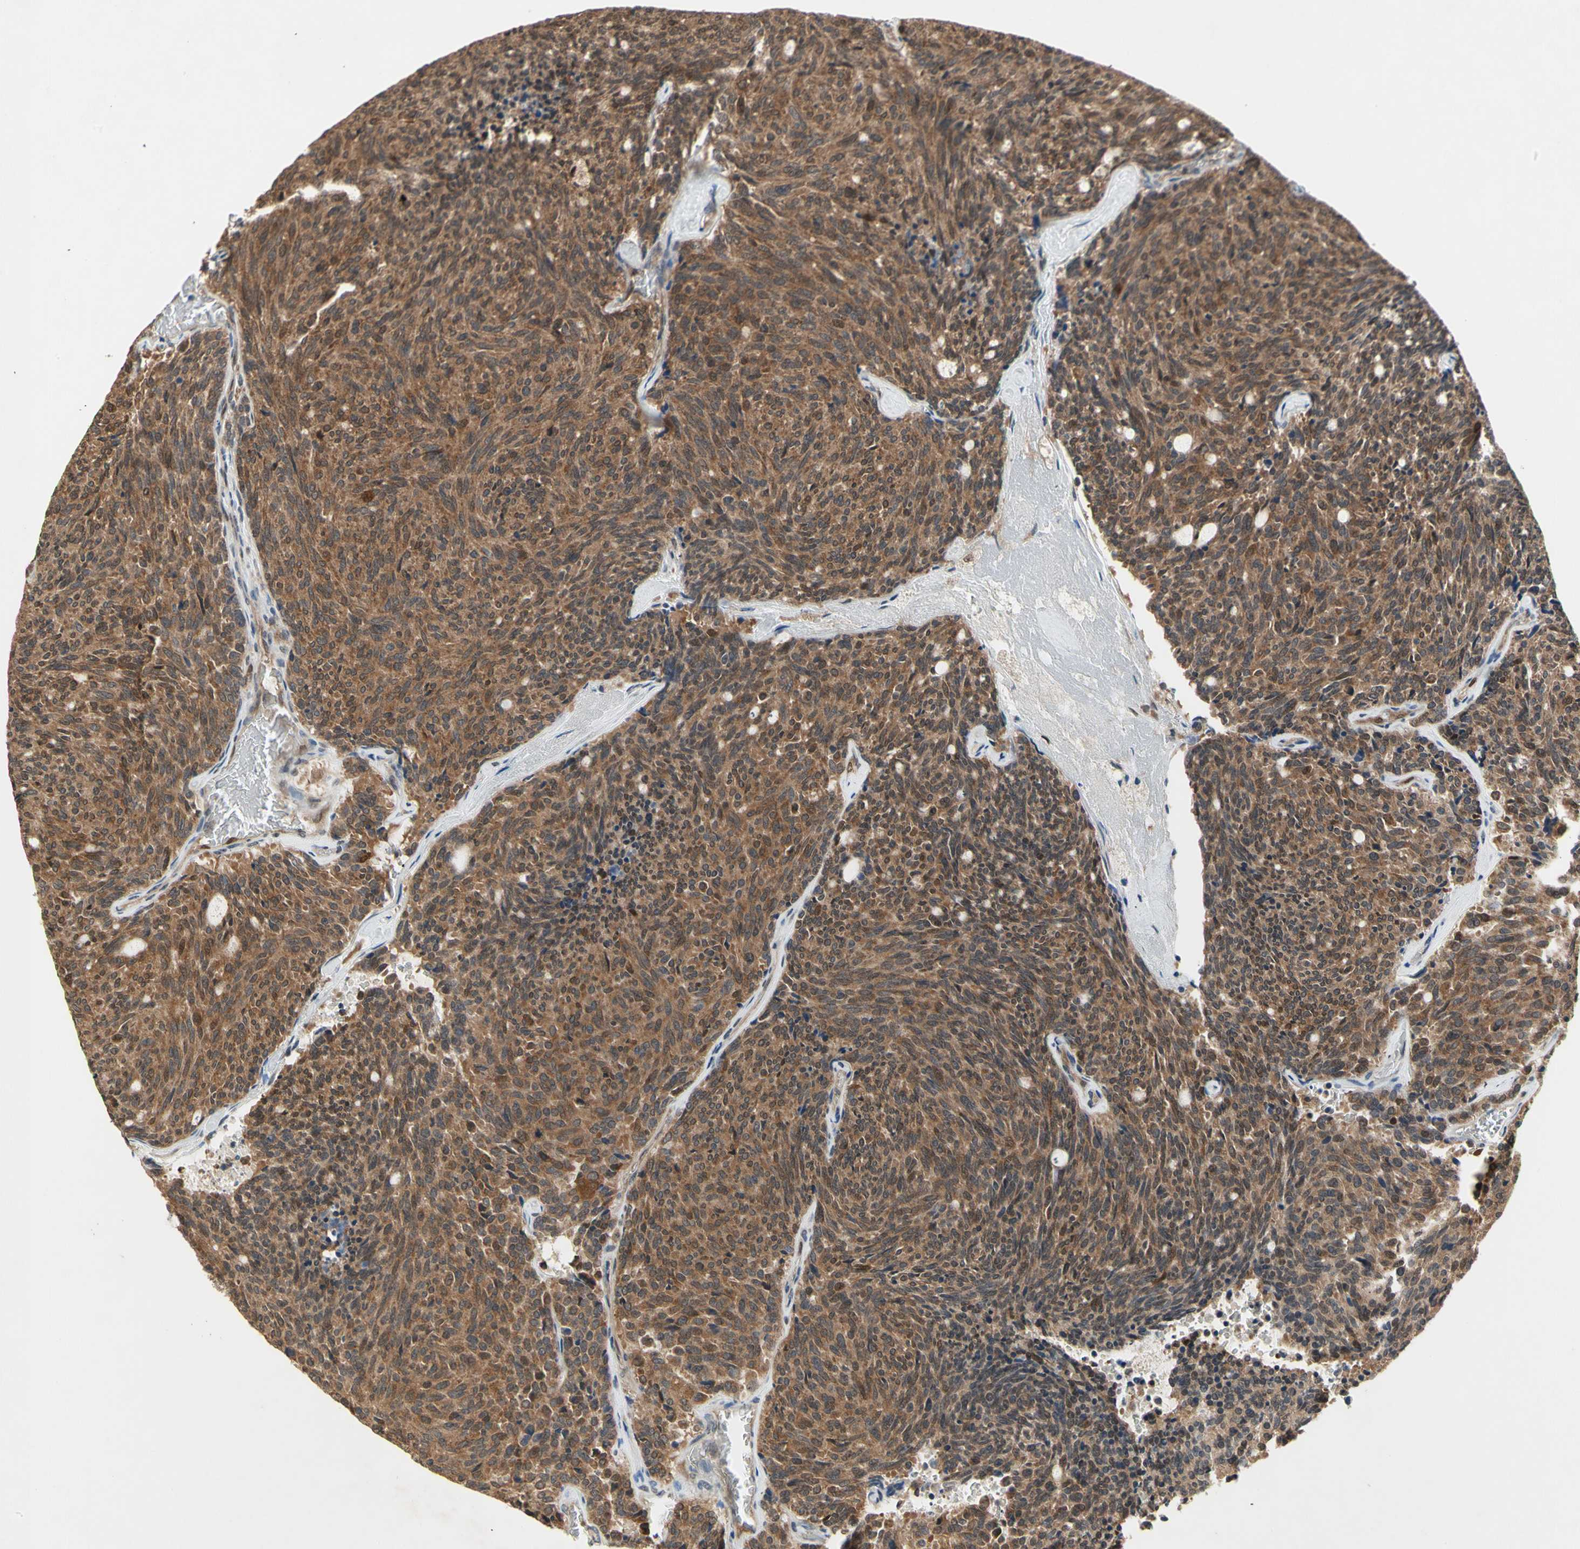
{"staining": {"intensity": "moderate", "quantity": ">75%", "location": "cytoplasmic/membranous"}, "tissue": "carcinoid", "cell_type": "Tumor cells", "image_type": "cancer", "snomed": [{"axis": "morphology", "description": "Carcinoid, malignant, NOS"}, {"axis": "topography", "description": "Pancreas"}], "caption": "The micrograph displays a brown stain indicating the presence of a protein in the cytoplasmic/membranous of tumor cells in malignant carcinoid. The protein of interest is shown in brown color, while the nuclei are stained blue.", "gene": "GSR", "patient": {"sex": "female", "age": 54}}